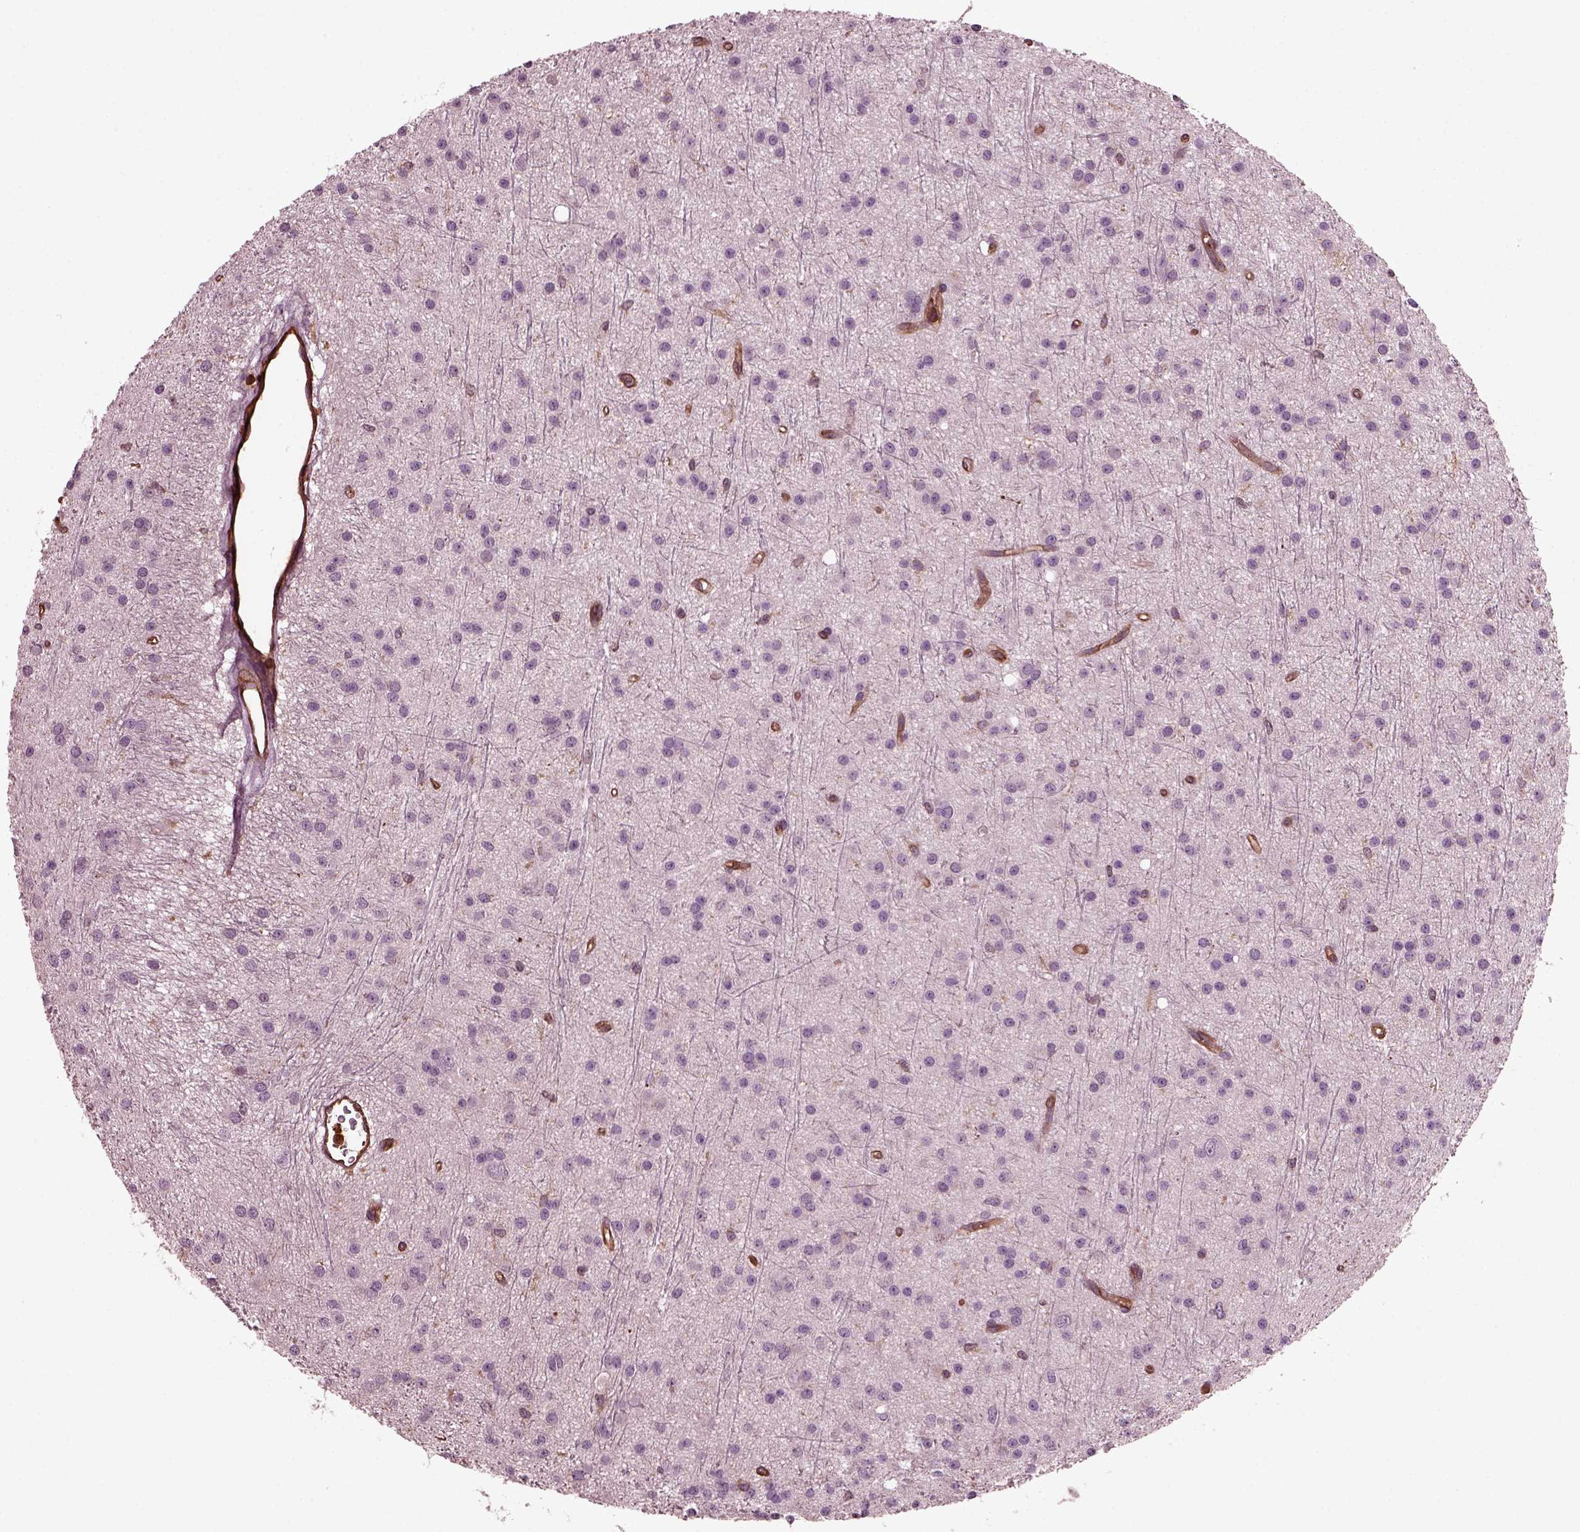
{"staining": {"intensity": "negative", "quantity": "none", "location": "none"}, "tissue": "glioma", "cell_type": "Tumor cells", "image_type": "cancer", "snomed": [{"axis": "morphology", "description": "Glioma, malignant, Low grade"}, {"axis": "topography", "description": "Brain"}], "caption": "Immunohistochemistry micrograph of human glioma stained for a protein (brown), which reveals no expression in tumor cells.", "gene": "MYL6", "patient": {"sex": "male", "age": 27}}